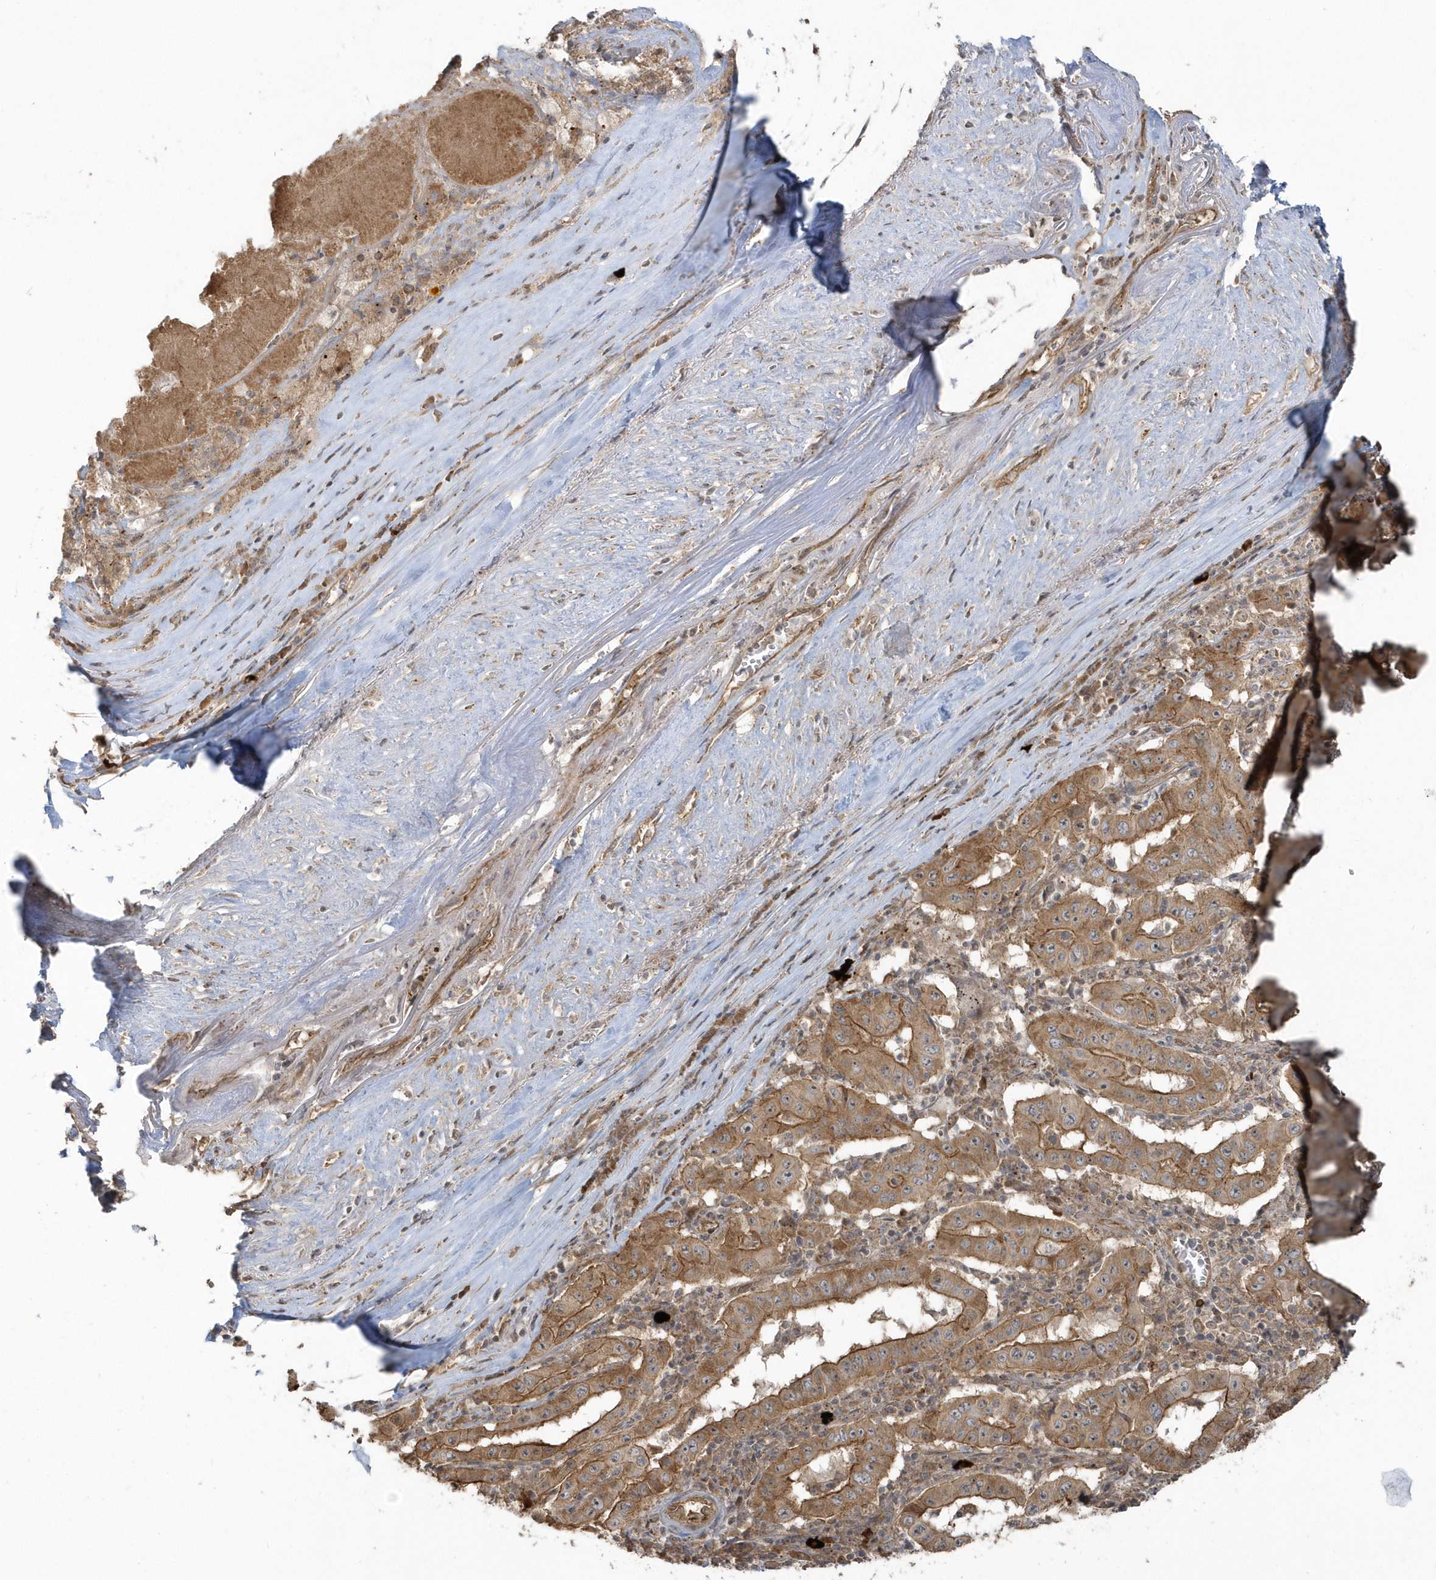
{"staining": {"intensity": "moderate", "quantity": ">75%", "location": "cytoplasmic/membranous"}, "tissue": "pancreatic cancer", "cell_type": "Tumor cells", "image_type": "cancer", "snomed": [{"axis": "morphology", "description": "Adenocarcinoma, NOS"}, {"axis": "topography", "description": "Pancreas"}], "caption": "Protein staining by immunohistochemistry exhibits moderate cytoplasmic/membranous expression in approximately >75% of tumor cells in pancreatic cancer (adenocarcinoma).", "gene": "STIM2", "patient": {"sex": "male", "age": 63}}